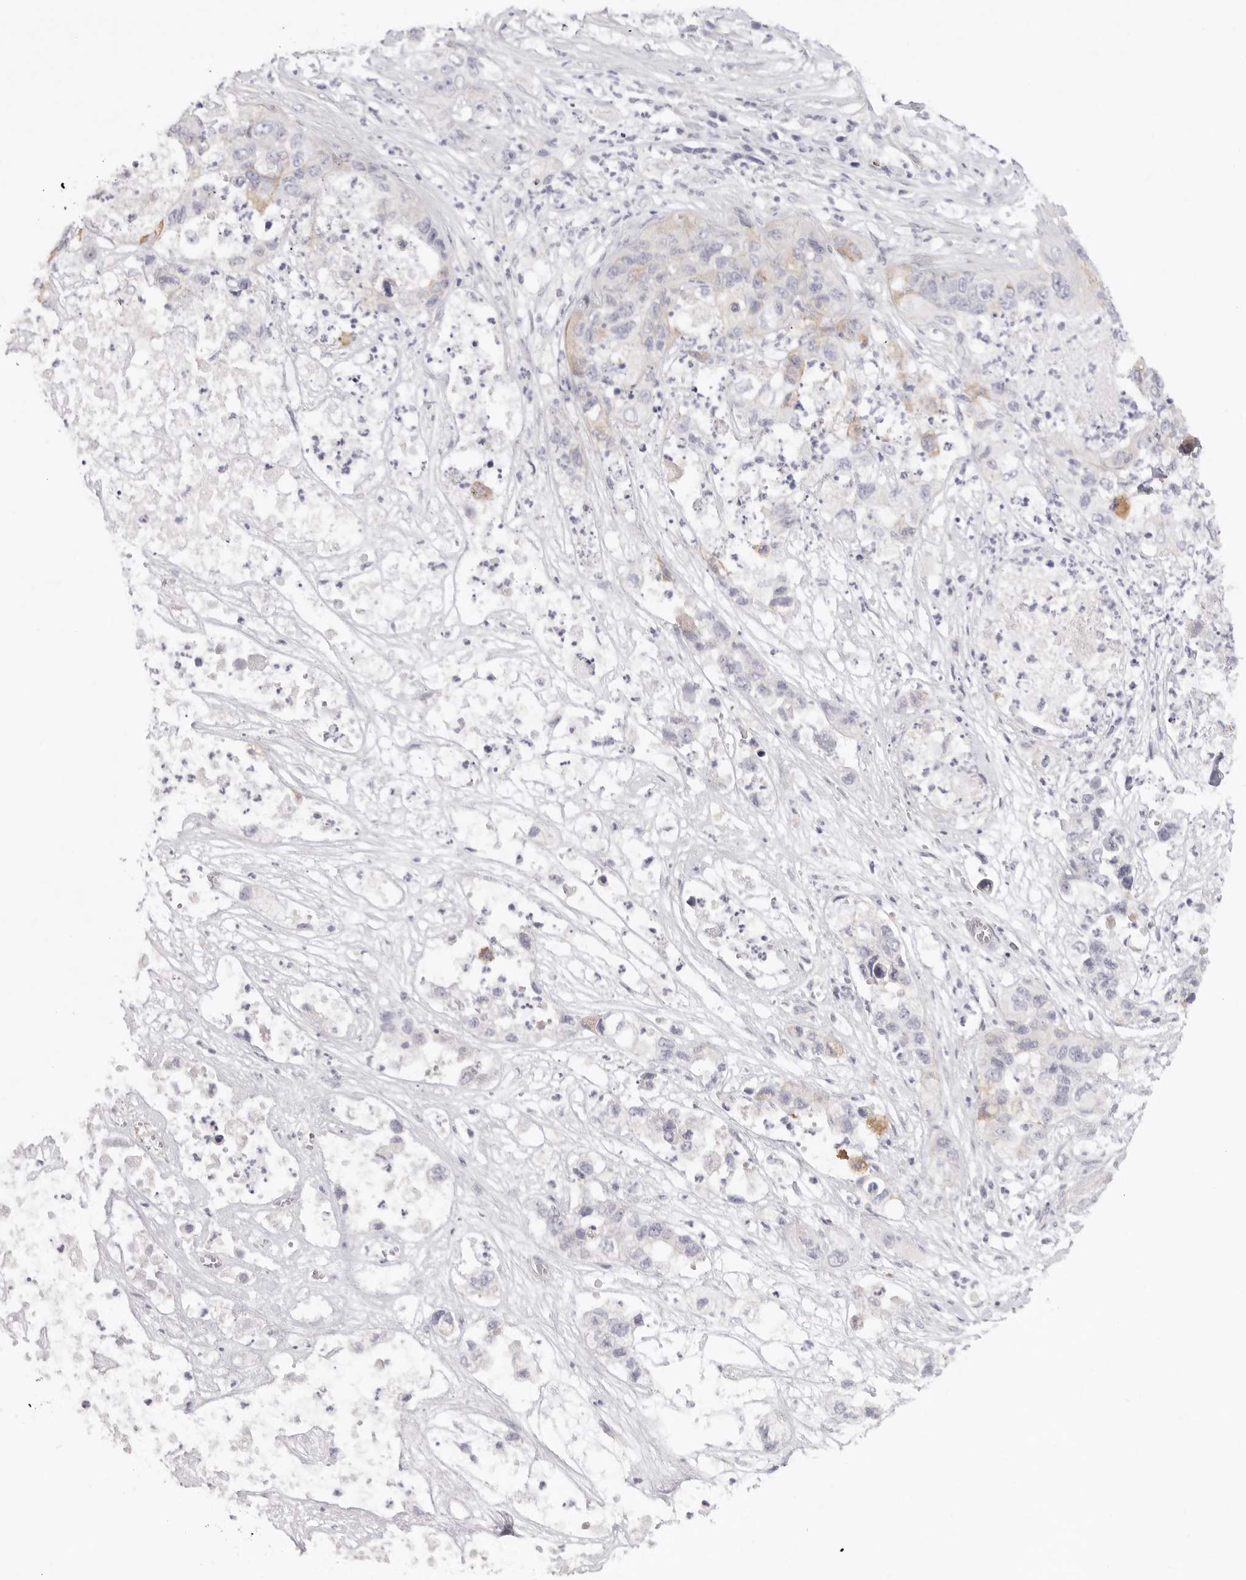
{"staining": {"intensity": "moderate", "quantity": "<25%", "location": "cytoplasmic/membranous"}, "tissue": "pancreatic cancer", "cell_type": "Tumor cells", "image_type": "cancer", "snomed": [{"axis": "morphology", "description": "Adenocarcinoma, NOS"}, {"axis": "topography", "description": "Pancreas"}], "caption": "Immunohistochemical staining of human pancreatic adenocarcinoma shows moderate cytoplasmic/membranous protein staining in approximately <25% of tumor cells. (Brightfield microscopy of DAB IHC at high magnification).", "gene": "ELP3", "patient": {"sex": "female", "age": 78}}